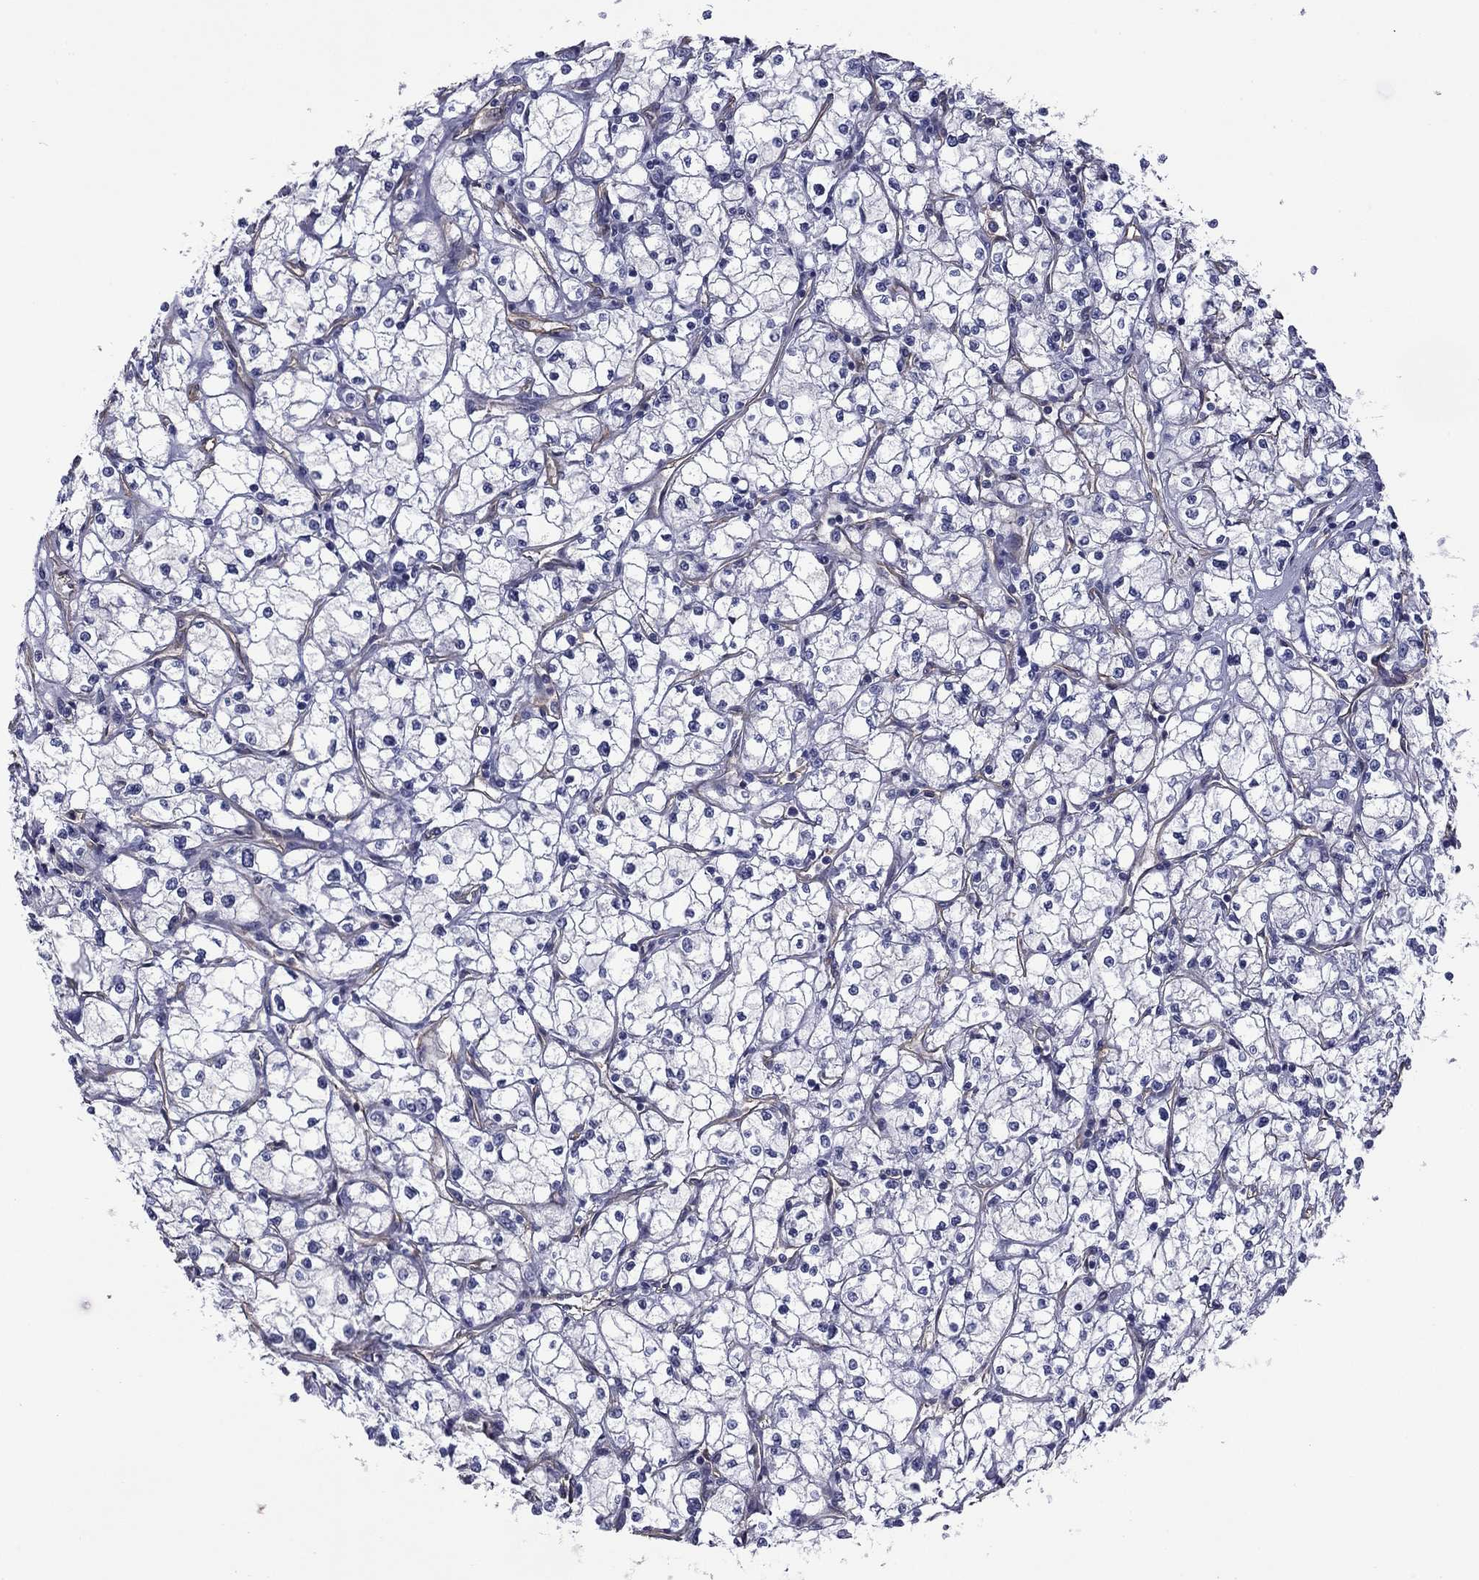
{"staining": {"intensity": "negative", "quantity": "none", "location": "none"}, "tissue": "renal cancer", "cell_type": "Tumor cells", "image_type": "cancer", "snomed": [{"axis": "morphology", "description": "Adenocarcinoma, NOS"}, {"axis": "topography", "description": "Kidney"}], "caption": "The immunohistochemistry image has no significant staining in tumor cells of renal adenocarcinoma tissue.", "gene": "TCHH", "patient": {"sex": "male", "age": 67}}